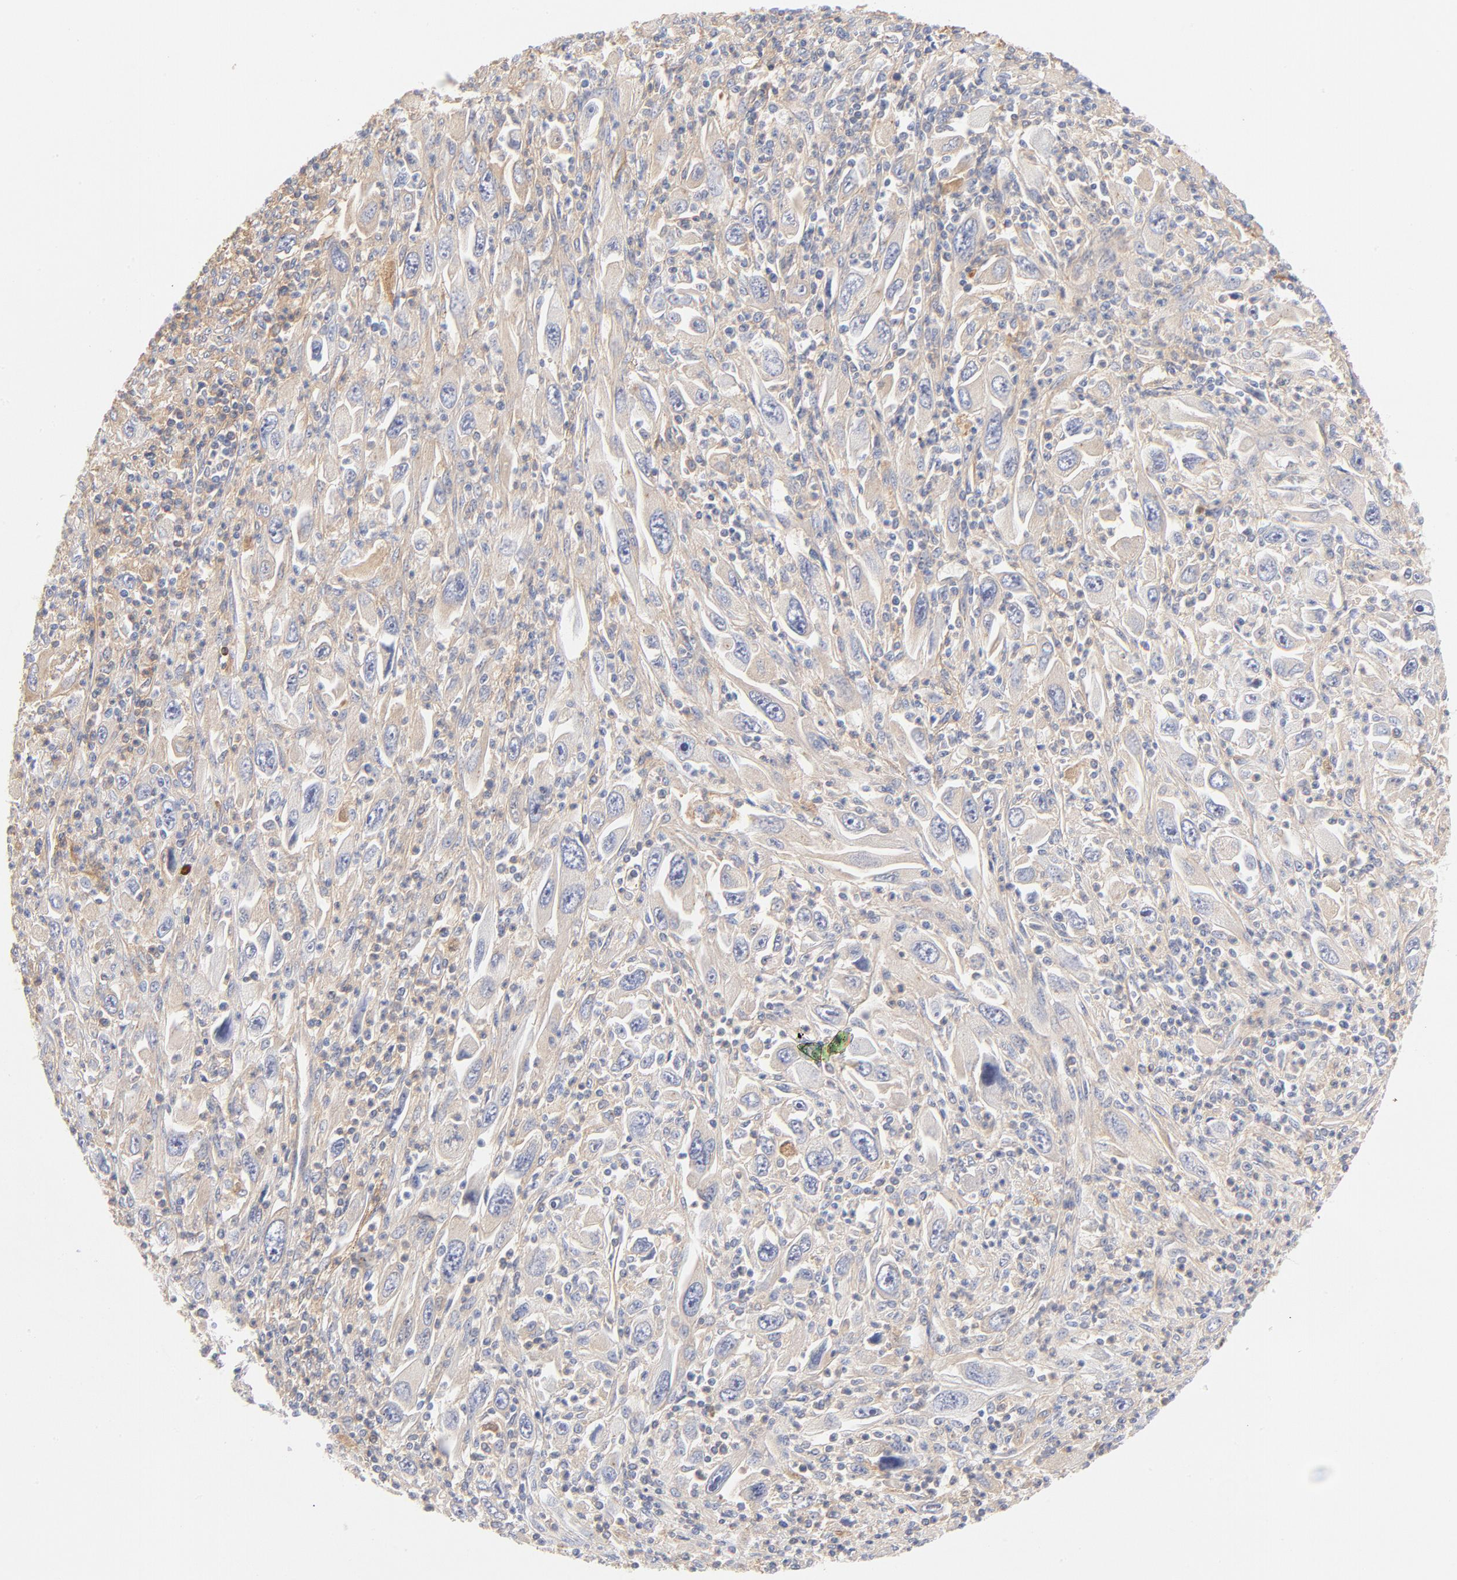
{"staining": {"intensity": "negative", "quantity": "none", "location": "none"}, "tissue": "melanoma", "cell_type": "Tumor cells", "image_type": "cancer", "snomed": [{"axis": "morphology", "description": "Malignant melanoma, Metastatic site"}, {"axis": "topography", "description": "Skin"}], "caption": "IHC histopathology image of malignant melanoma (metastatic site) stained for a protein (brown), which exhibits no positivity in tumor cells.", "gene": "C3", "patient": {"sex": "female", "age": 56}}